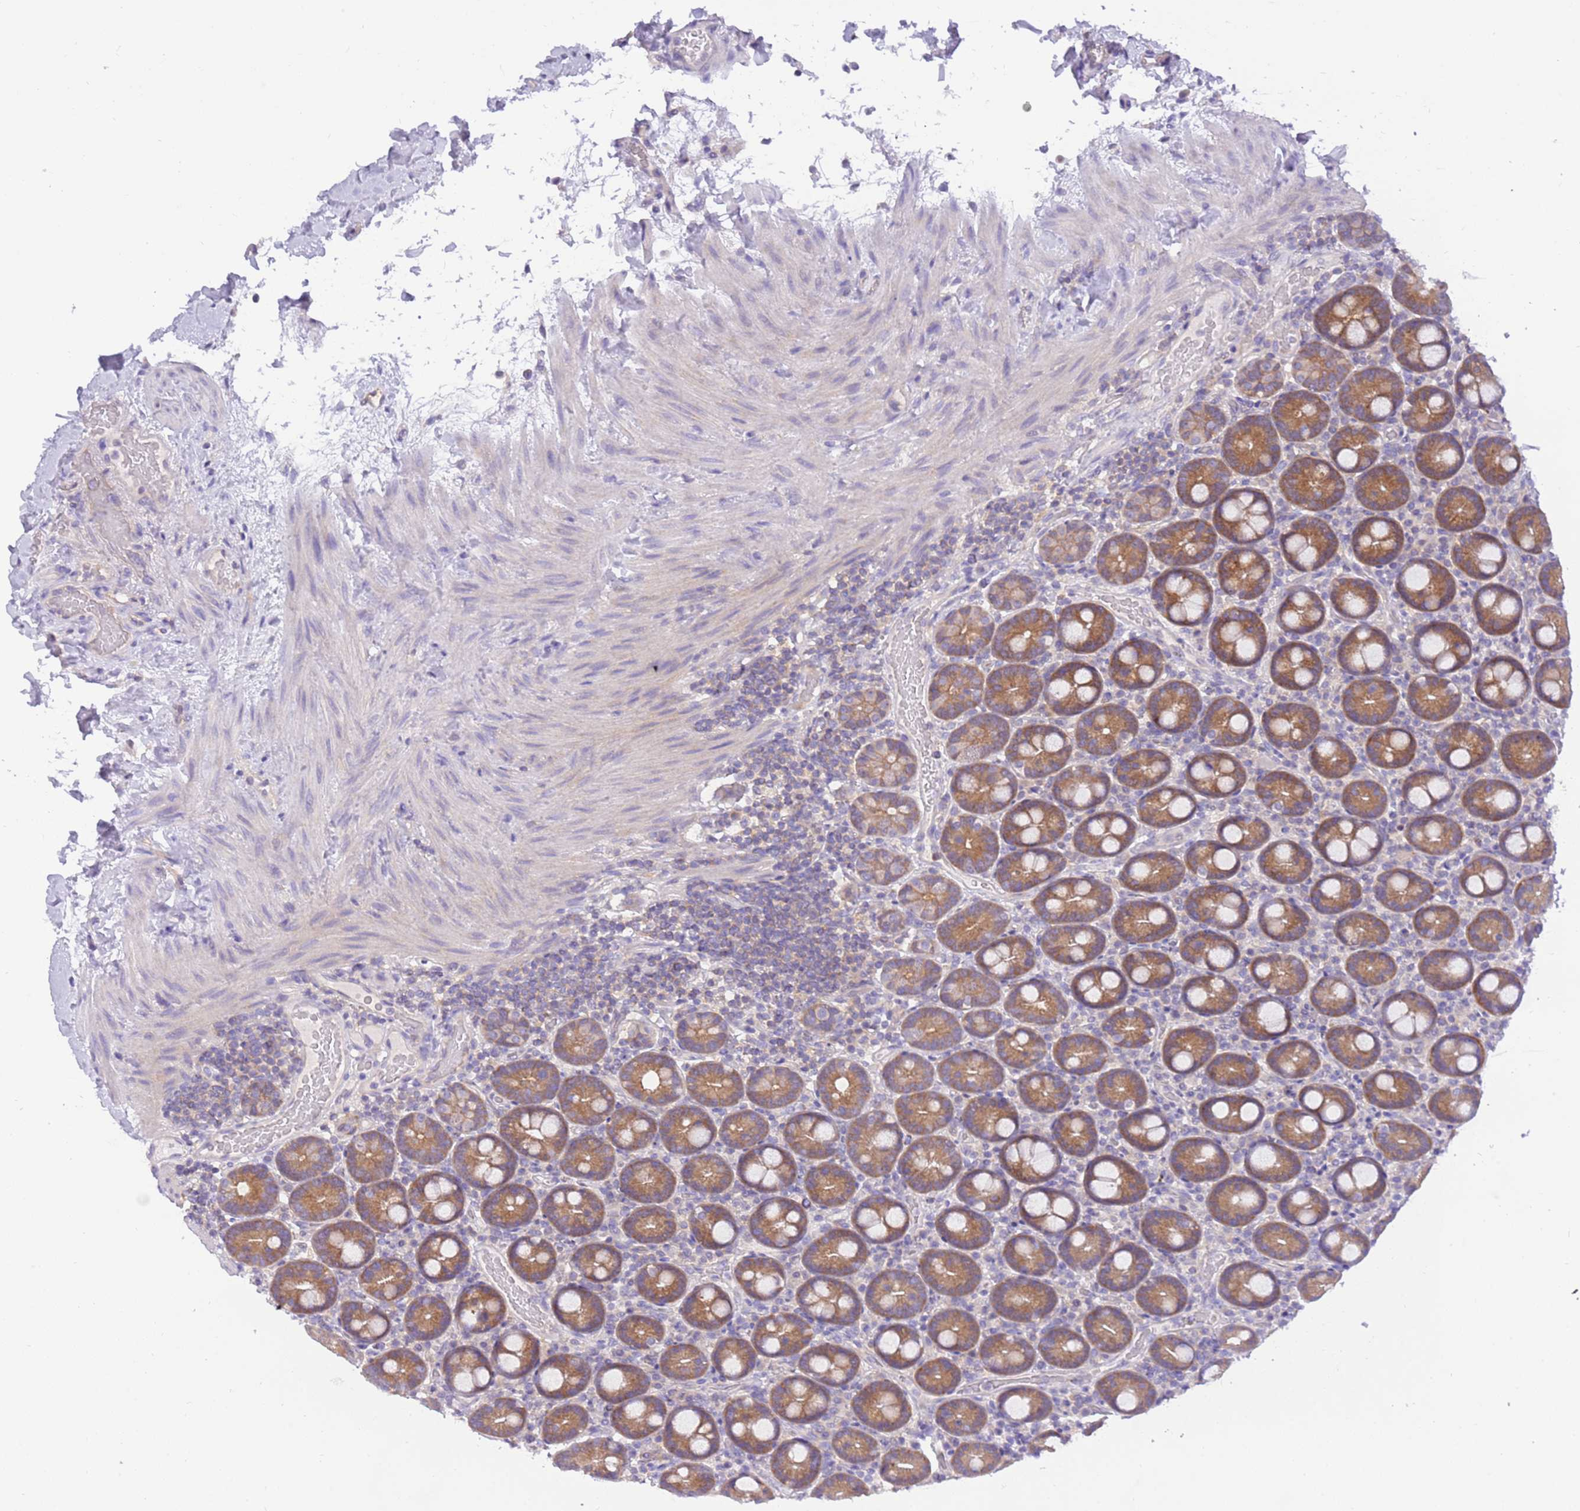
{"staining": {"intensity": "moderate", "quantity": ">75%", "location": "cytoplasmic/membranous"}, "tissue": "duodenum", "cell_type": "Glandular cells", "image_type": "normal", "snomed": [{"axis": "morphology", "description": "Normal tissue, NOS"}, {"axis": "topography", "description": "Duodenum"}], "caption": "Protein staining by immunohistochemistry (IHC) shows moderate cytoplasmic/membranous positivity in about >75% of glandular cells in benign duodenum. (DAB (3,3'-diaminobenzidine) = brown stain, brightfield microscopy at high magnification).", "gene": "STIP1", "patient": {"sex": "male", "age": 55}}